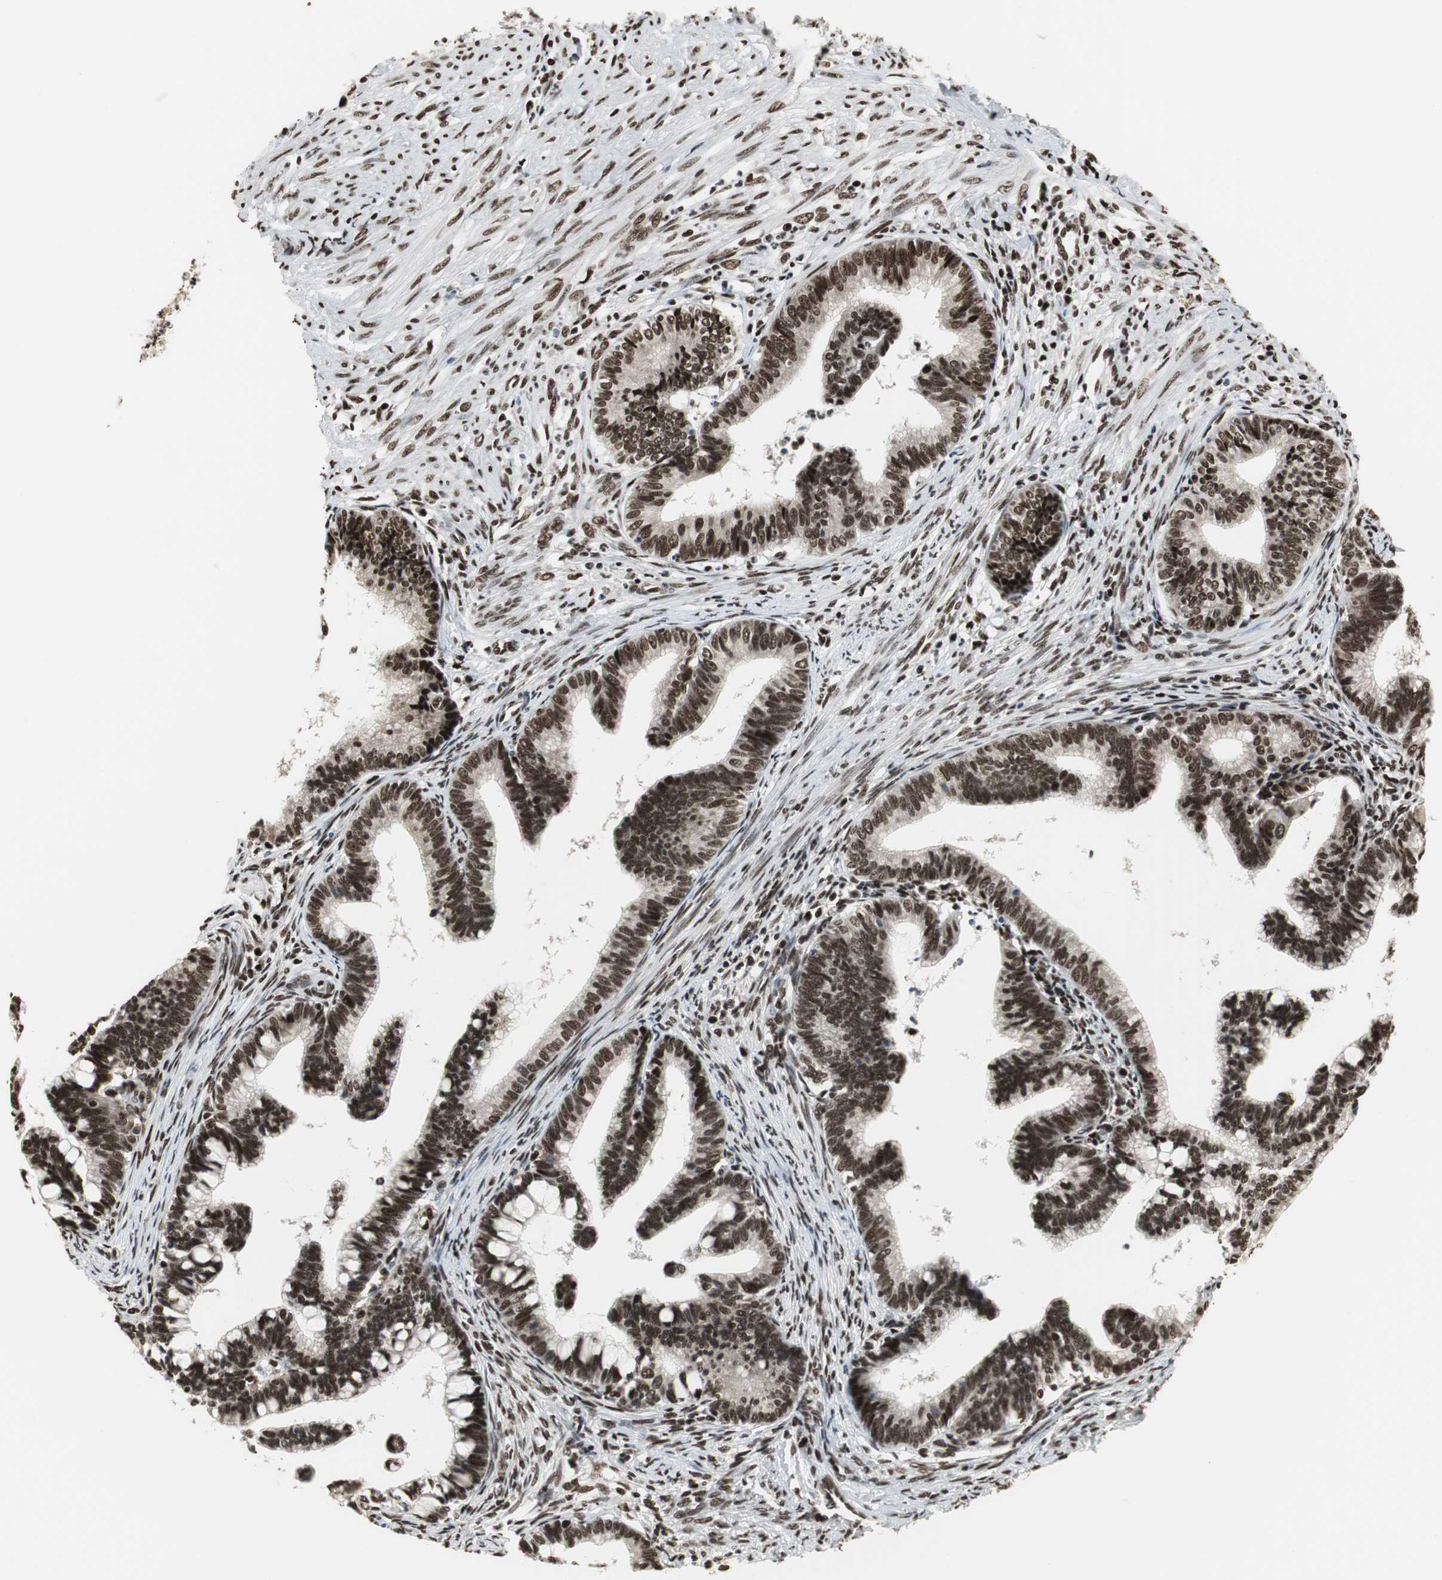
{"staining": {"intensity": "strong", "quantity": ">75%", "location": "nuclear"}, "tissue": "cervical cancer", "cell_type": "Tumor cells", "image_type": "cancer", "snomed": [{"axis": "morphology", "description": "Adenocarcinoma, NOS"}, {"axis": "topography", "description": "Cervix"}], "caption": "Immunohistochemistry of human cervical adenocarcinoma displays high levels of strong nuclear positivity in about >75% of tumor cells.", "gene": "PARN", "patient": {"sex": "female", "age": 36}}